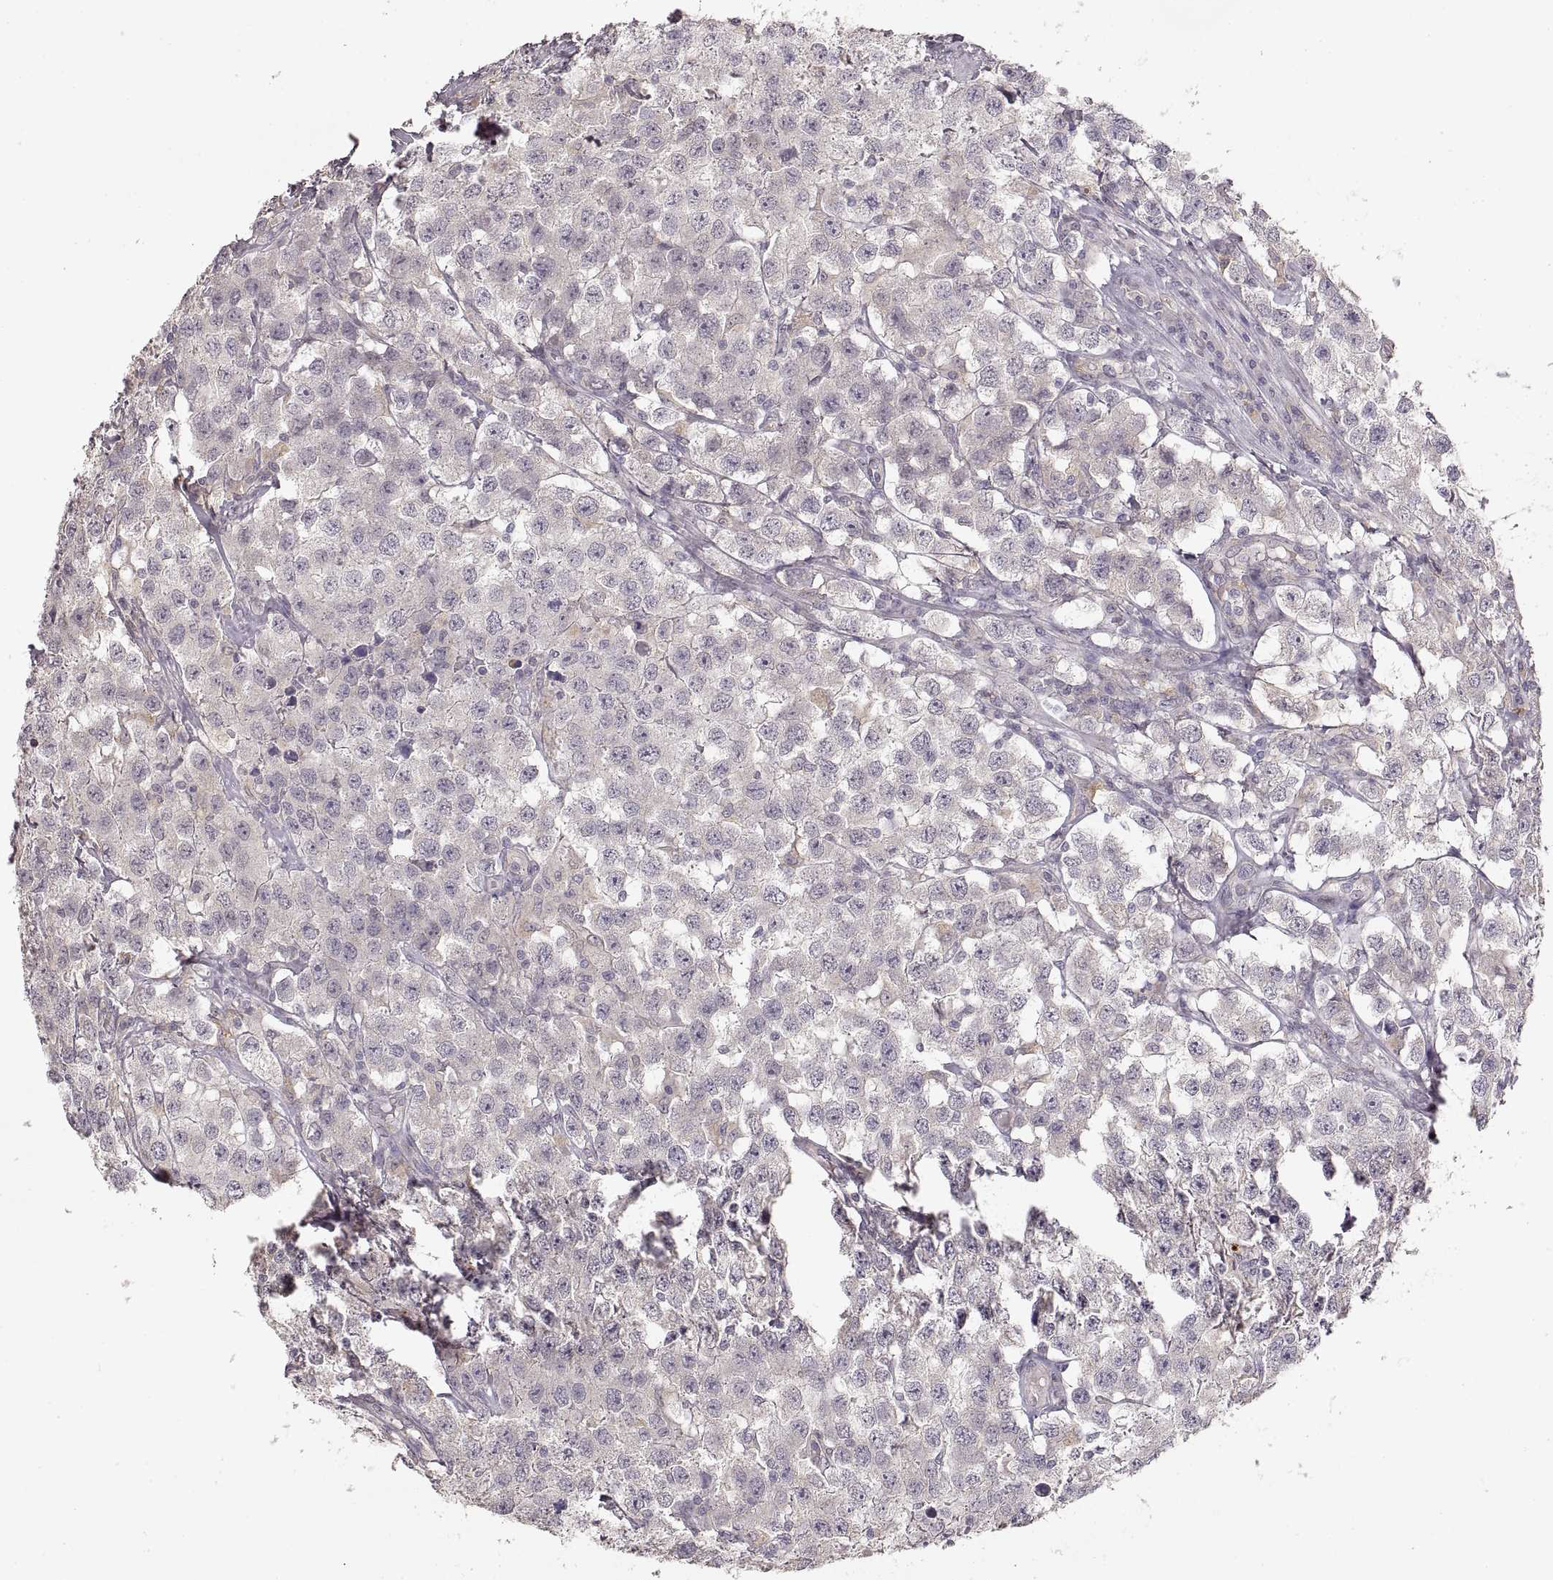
{"staining": {"intensity": "negative", "quantity": "none", "location": "none"}, "tissue": "testis cancer", "cell_type": "Tumor cells", "image_type": "cancer", "snomed": [{"axis": "morphology", "description": "Seminoma, NOS"}, {"axis": "topography", "description": "Testis"}], "caption": "Immunohistochemistry (IHC) photomicrograph of neoplastic tissue: testis cancer stained with DAB (3,3'-diaminobenzidine) shows no significant protein staining in tumor cells. (DAB (3,3'-diaminobenzidine) immunohistochemistry (IHC) visualized using brightfield microscopy, high magnification).", "gene": "LAMC2", "patient": {"sex": "male", "age": 52}}